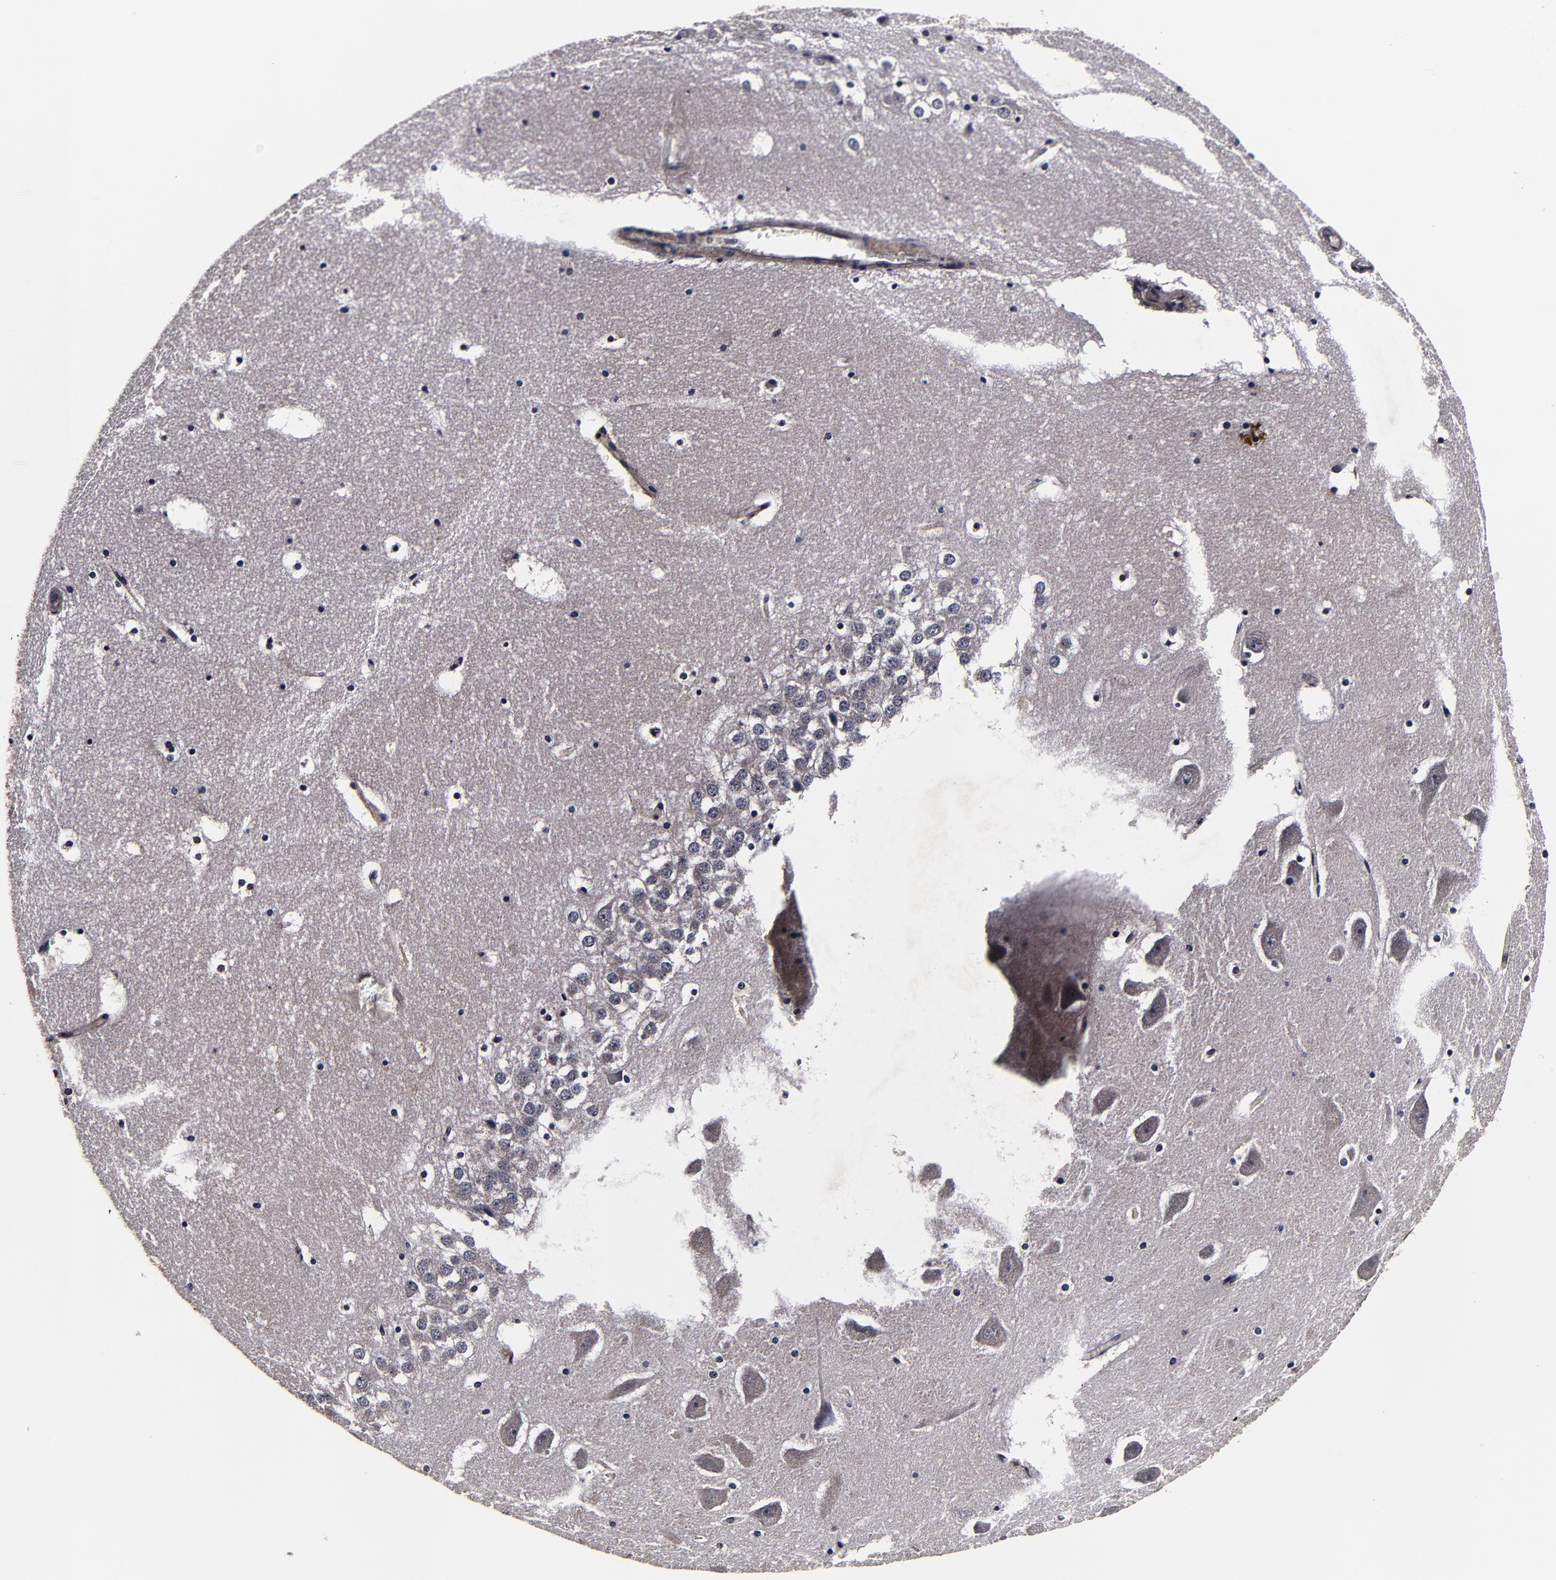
{"staining": {"intensity": "negative", "quantity": "none", "location": "none"}, "tissue": "hippocampus", "cell_type": "Glial cells", "image_type": "normal", "snomed": [{"axis": "morphology", "description": "Normal tissue, NOS"}, {"axis": "topography", "description": "Hippocampus"}], "caption": "Protein analysis of normal hippocampus exhibits no significant positivity in glial cells.", "gene": "MMP15", "patient": {"sex": "male", "age": 45}}